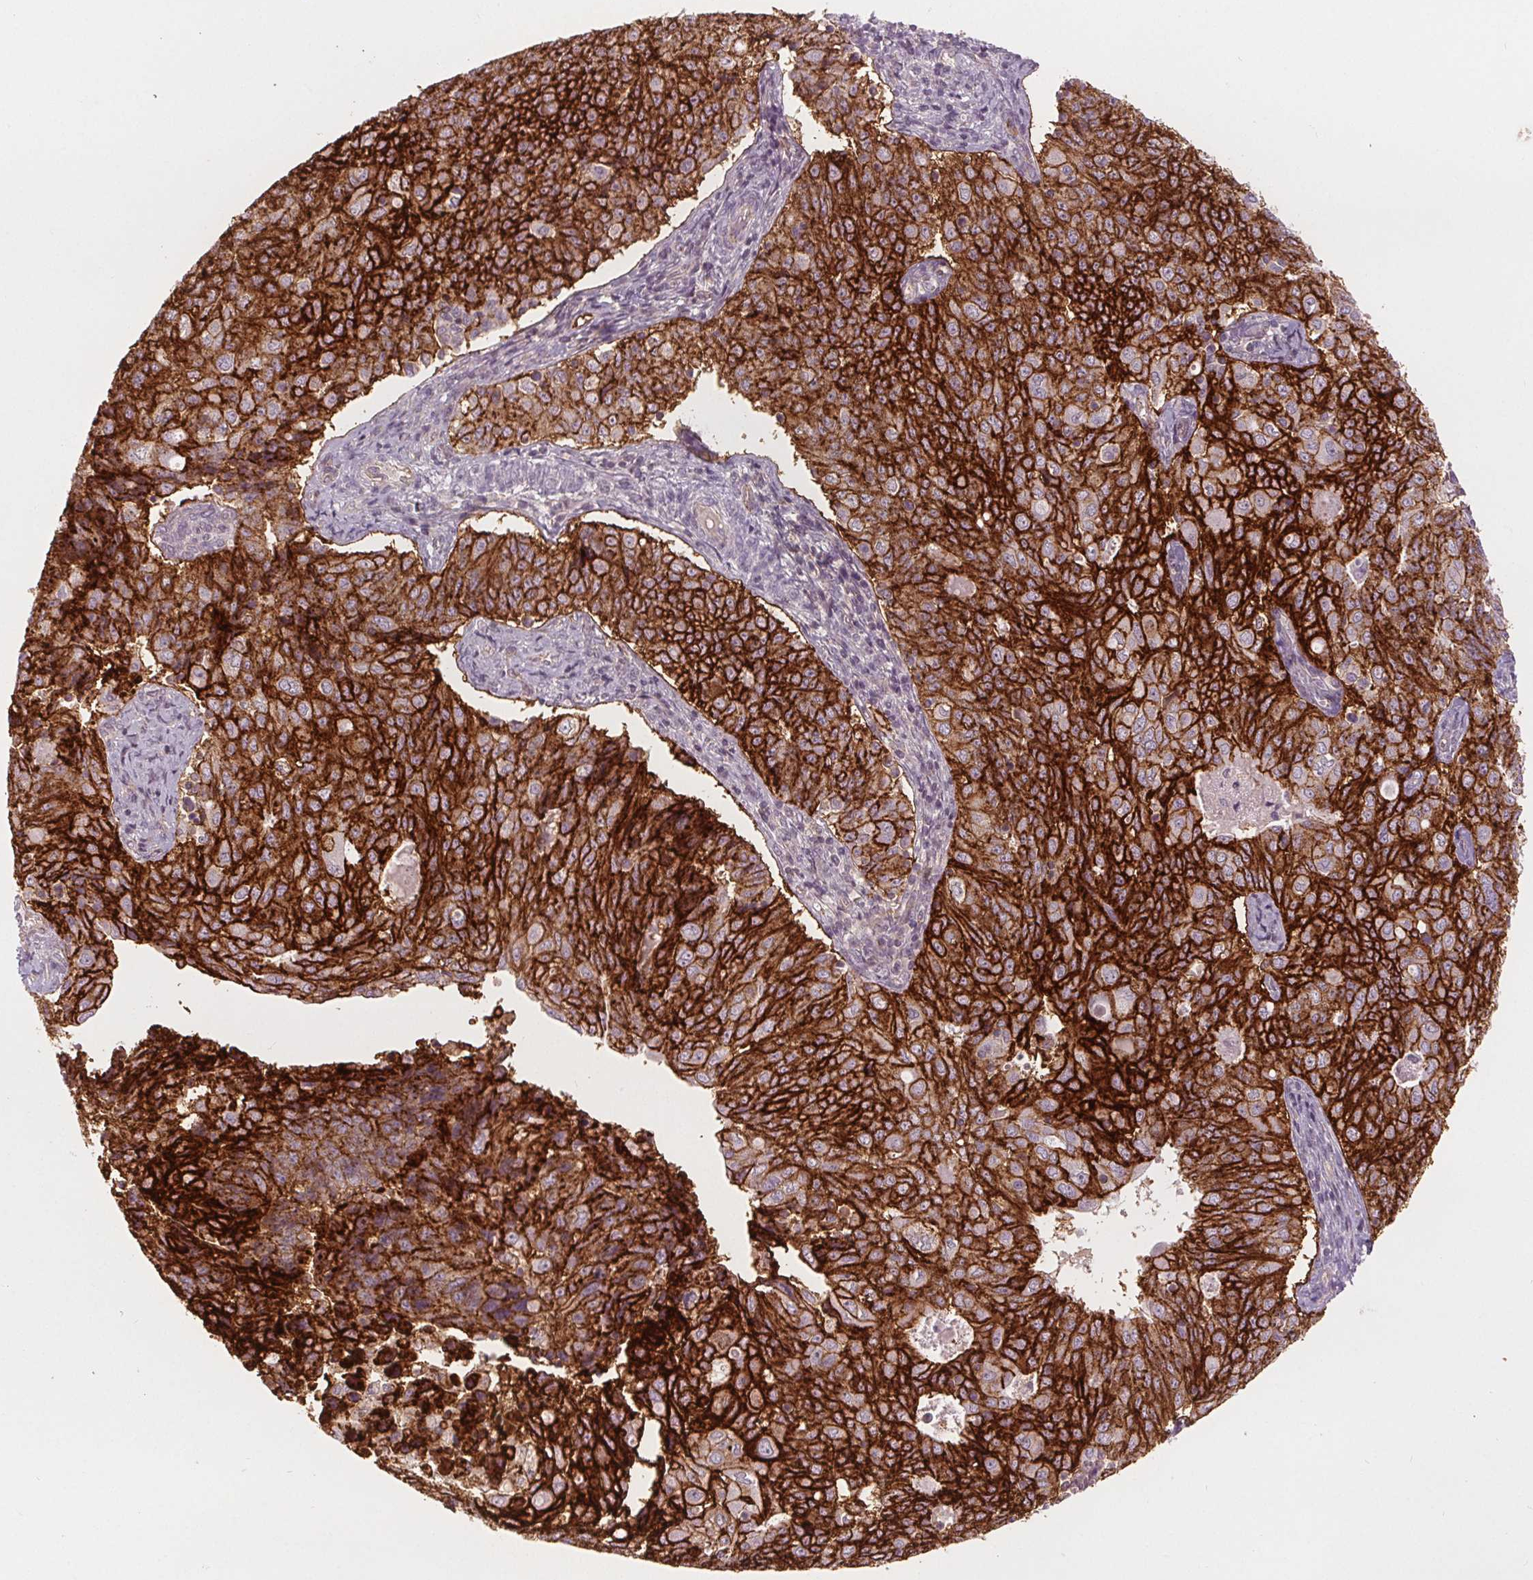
{"staining": {"intensity": "strong", "quantity": ">75%", "location": "cytoplasmic/membranous"}, "tissue": "endometrial cancer", "cell_type": "Tumor cells", "image_type": "cancer", "snomed": [{"axis": "morphology", "description": "Adenocarcinoma, NOS"}, {"axis": "topography", "description": "Endometrium"}], "caption": "A high-resolution photomicrograph shows immunohistochemistry (IHC) staining of endometrial cancer (adenocarcinoma), which reveals strong cytoplasmic/membranous expression in approximately >75% of tumor cells.", "gene": "ATP1A1", "patient": {"sex": "female", "age": 43}}